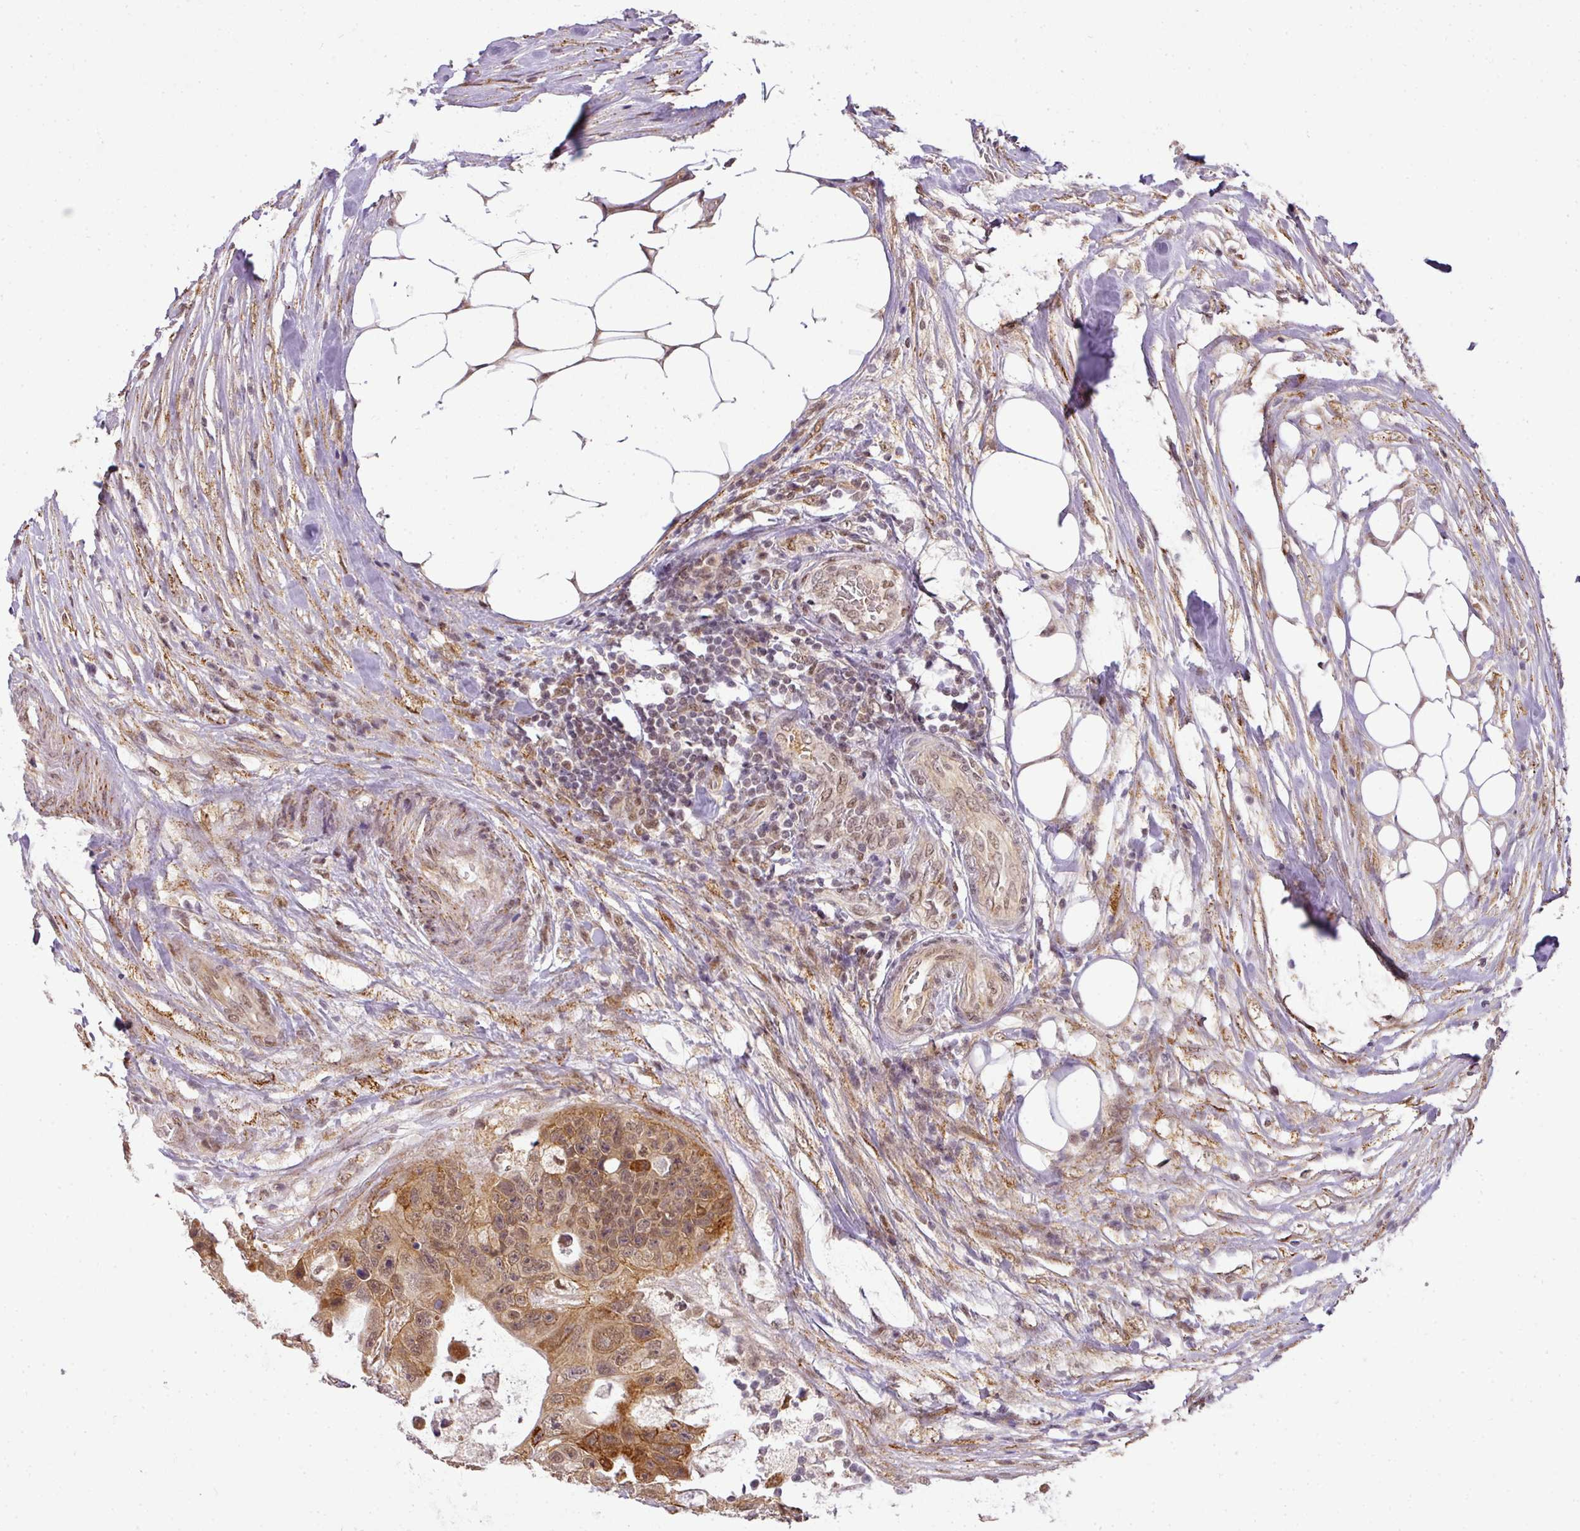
{"staining": {"intensity": "moderate", "quantity": ">75%", "location": "cytoplasmic/membranous,nuclear"}, "tissue": "colorectal cancer", "cell_type": "Tumor cells", "image_type": "cancer", "snomed": [{"axis": "morphology", "description": "Adenocarcinoma, NOS"}, {"axis": "topography", "description": "Colon"}], "caption": "Immunohistochemical staining of colorectal cancer shows medium levels of moderate cytoplasmic/membranous and nuclear protein expression in about >75% of tumor cells.", "gene": "C1orf226", "patient": {"sex": "female", "age": 46}}